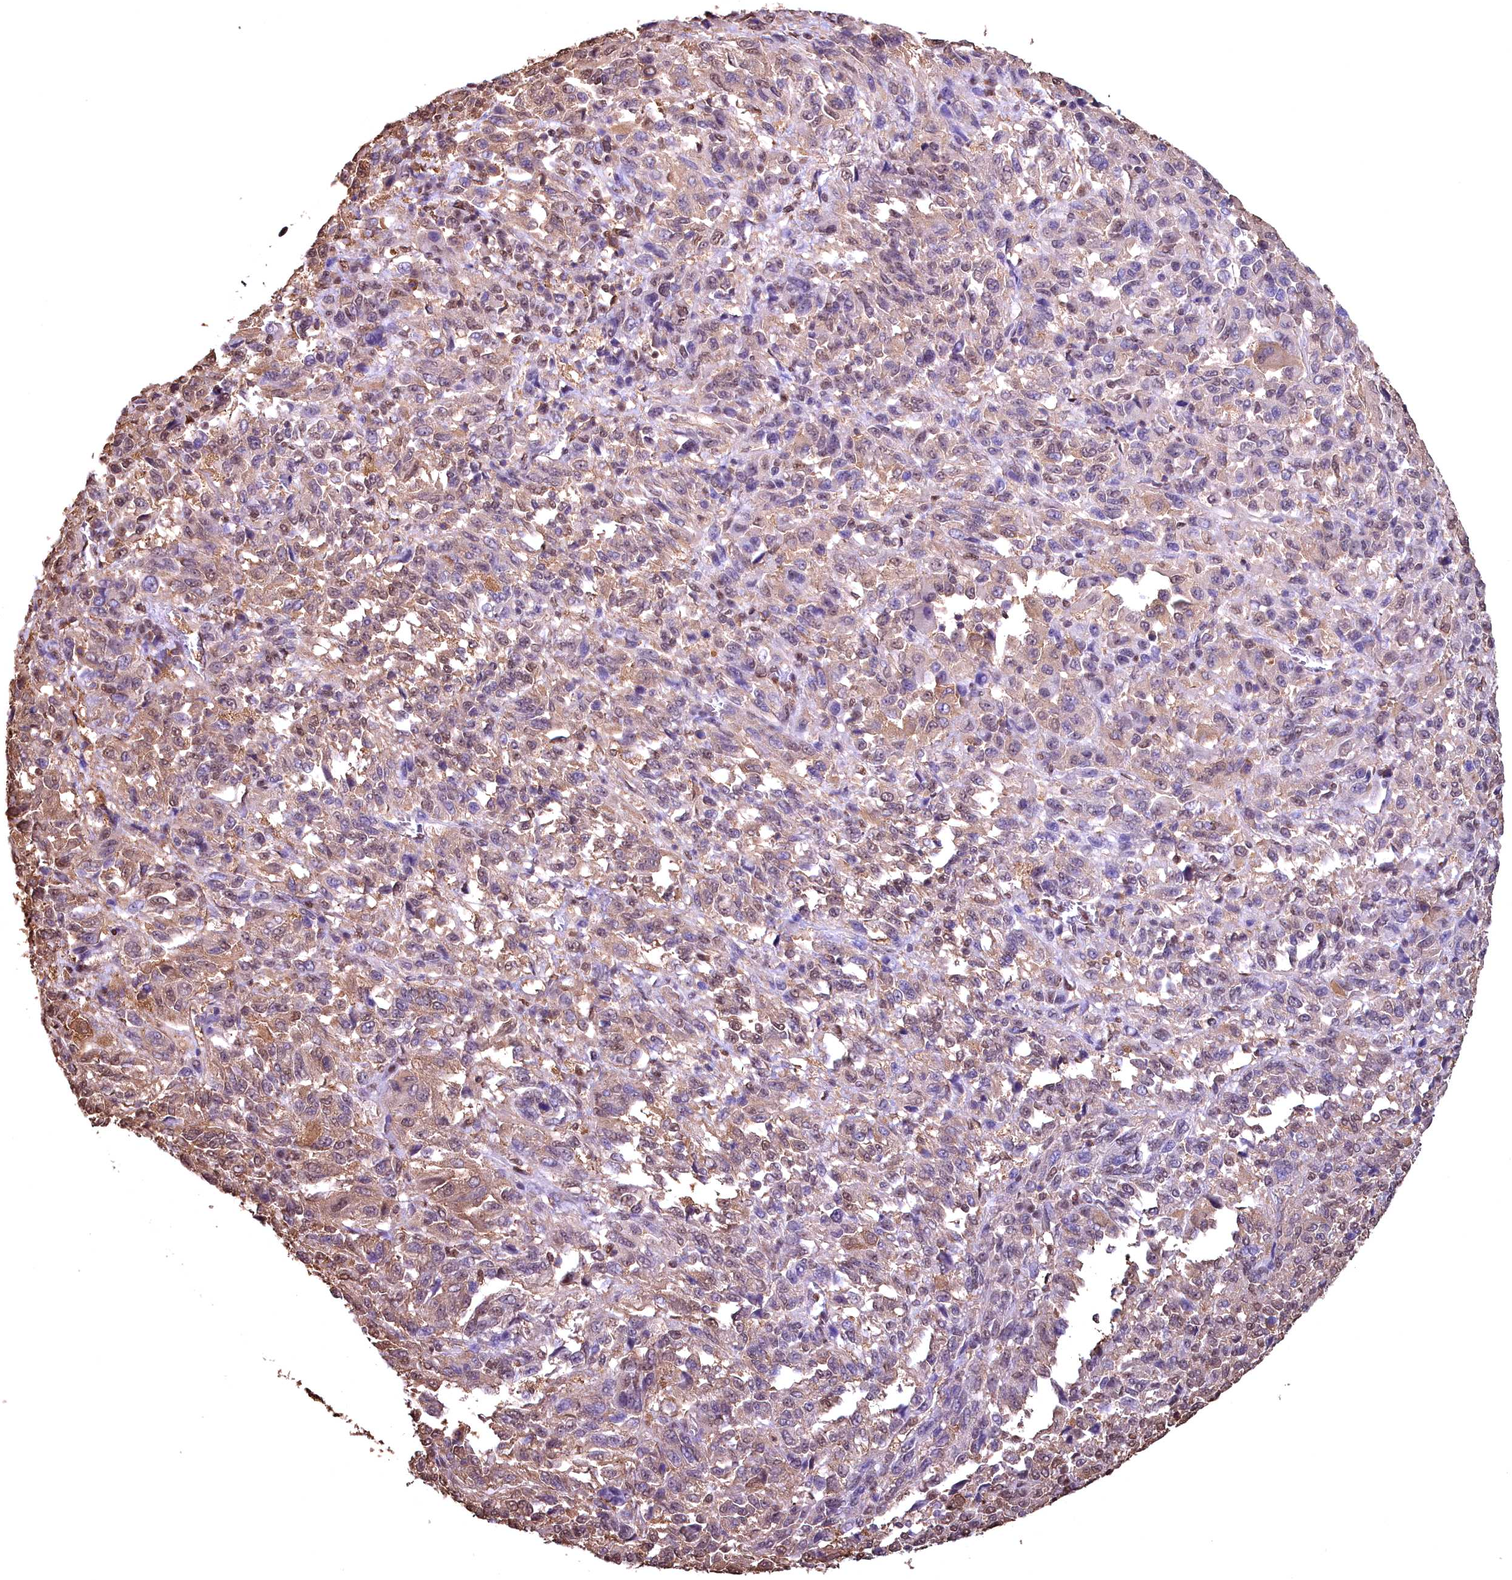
{"staining": {"intensity": "moderate", "quantity": "25%-75%", "location": "cytoplasmic/membranous,nuclear"}, "tissue": "melanoma", "cell_type": "Tumor cells", "image_type": "cancer", "snomed": [{"axis": "morphology", "description": "Malignant melanoma, Metastatic site"}, {"axis": "topography", "description": "Lung"}], "caption": "Immunohistochemical staining of human melanoma displays medium levels of moderate cytoplasmic/membranous and nuclear protein staining in approximately 25%-75% of tumor cells.", "gene": "GAPDH", "patient": {"sex": "male", "age": 64}}